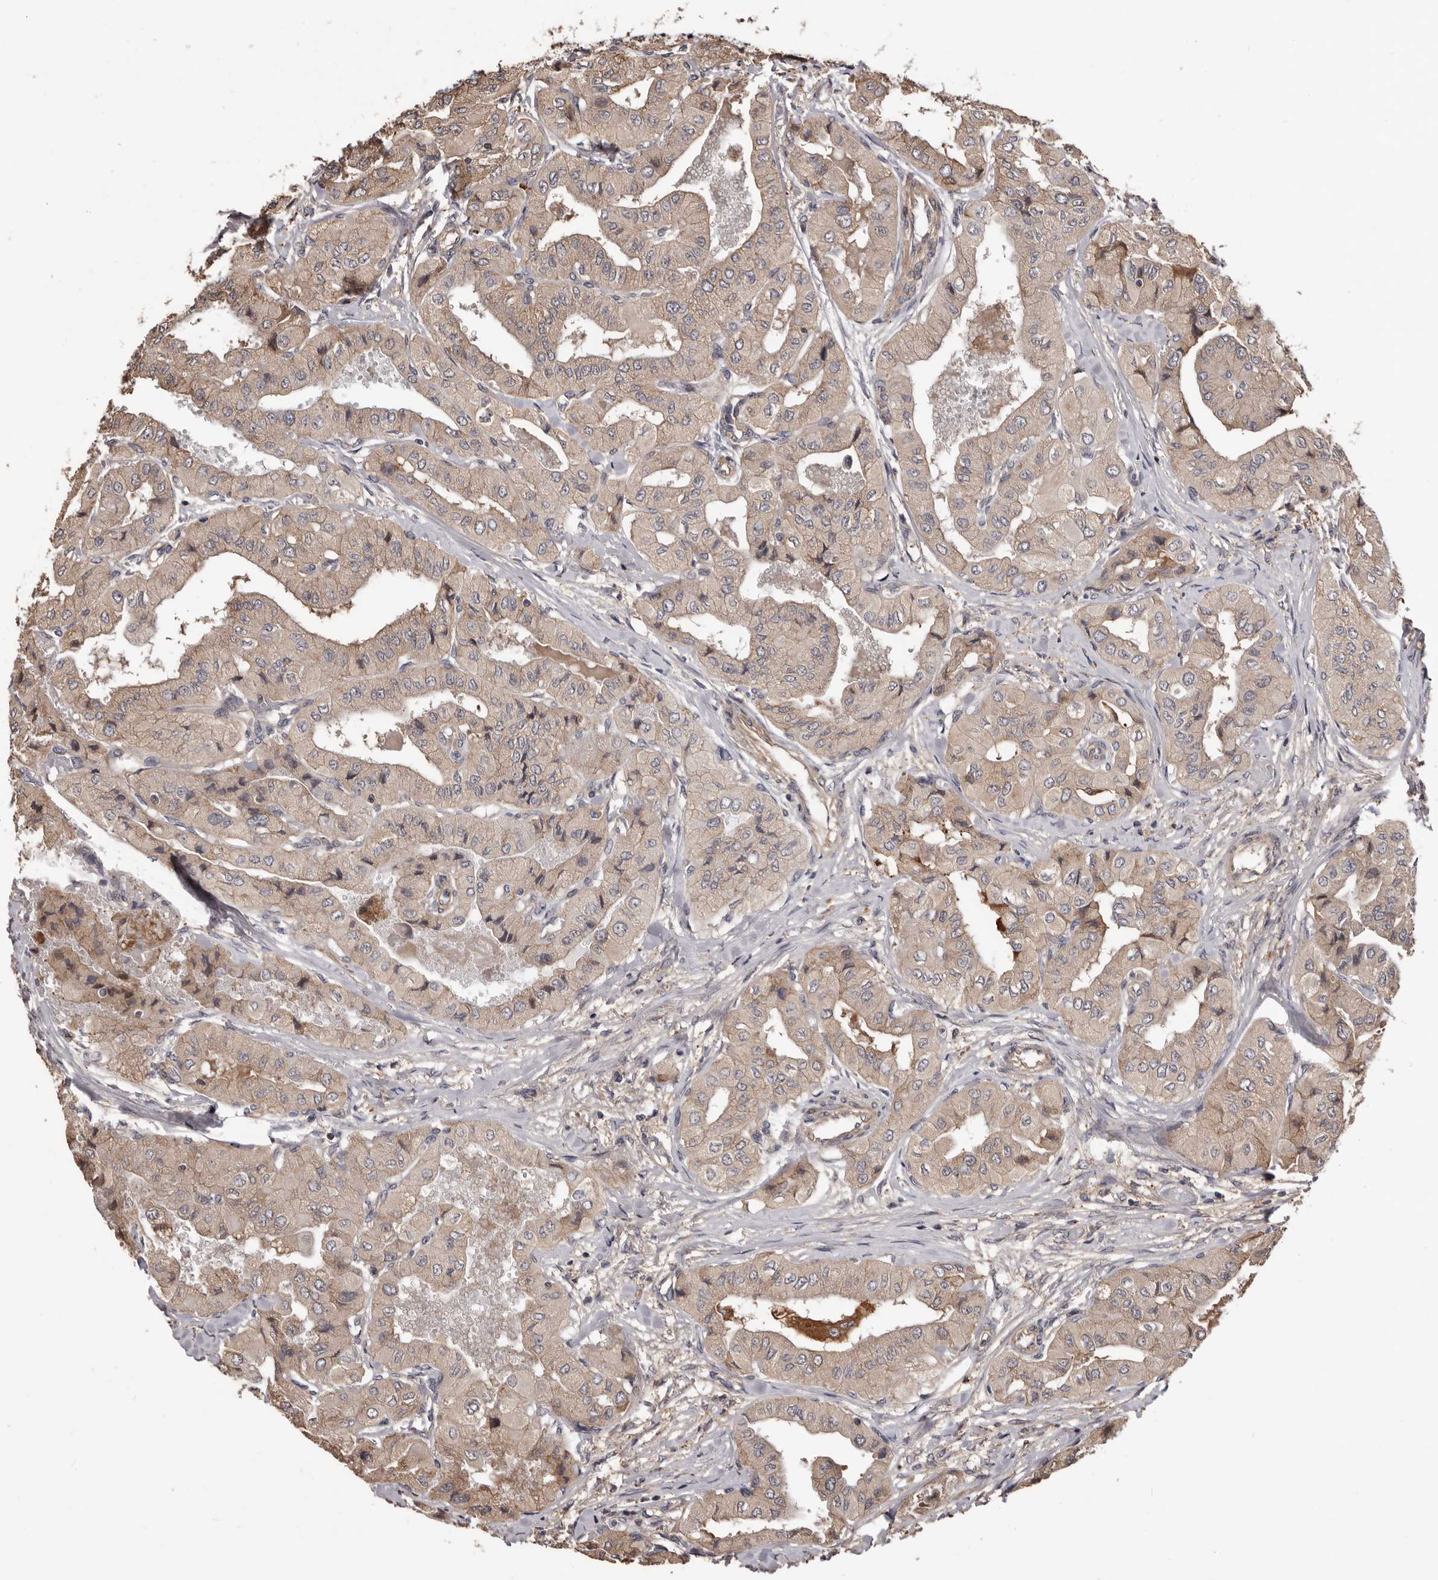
{"staining": {"intensity": "weak", "quantity": ">75%", "location": "cytoplasmic/membranous"}, "tissue": "thyroid cancer", "cell_type": "Tumor cells", "image_type": "cancer", "snomed": [{"axis": "morphology", "description": "Papillary adenocarcinoma, NOS"}, {"axis": "topography", "description": "Thyroid gland"}], "caption": "Immunohistochemical staining of human thyroid cancer reveals low levels of weak cytoplasmic/membranous positivity in approximately >75% of tumor cells.", "gene": "ADAMTS2", "patient": {"sex": "female", "age": 59}}